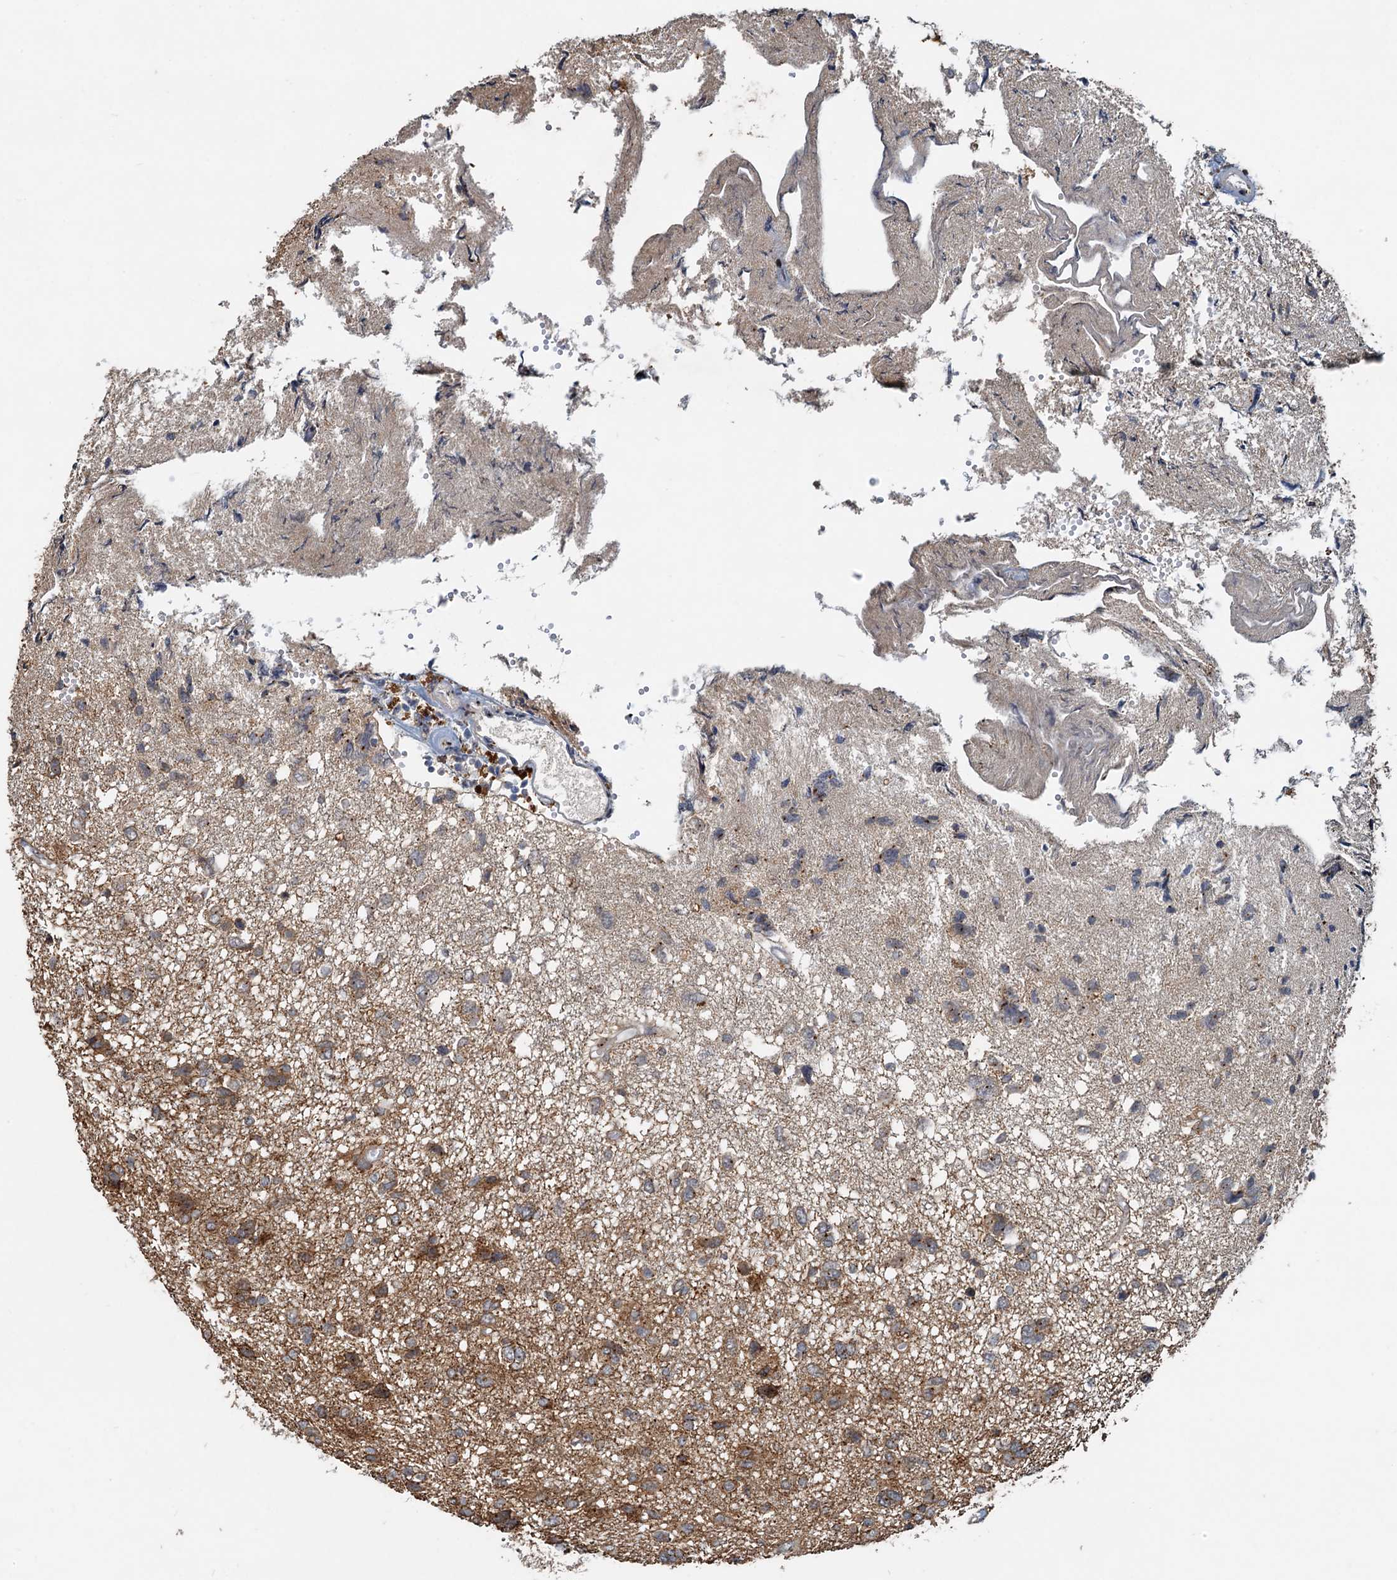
{"staining": {"intensity": "moderate", "quantity": "25%-75%", "location": "cytoplasmic/membranous"}, "tissue": "glioma", "cell_type": "Tumor cells", "image_type": "cancer", "snomed": [{"axis": "morphology", "description": "Glioma, malignant, High grade"}, {"axis": "topography", "description": "Brain"}], "caption": "Immunohistochemical staining of human malignant glioma (high-grade) displays medium levels of moderate cytoplasmic/membranous protein staining in about 25%-75% of tumor cells.", "gene": "CEP68", "patient": {"sex": "female", "age": 59}}